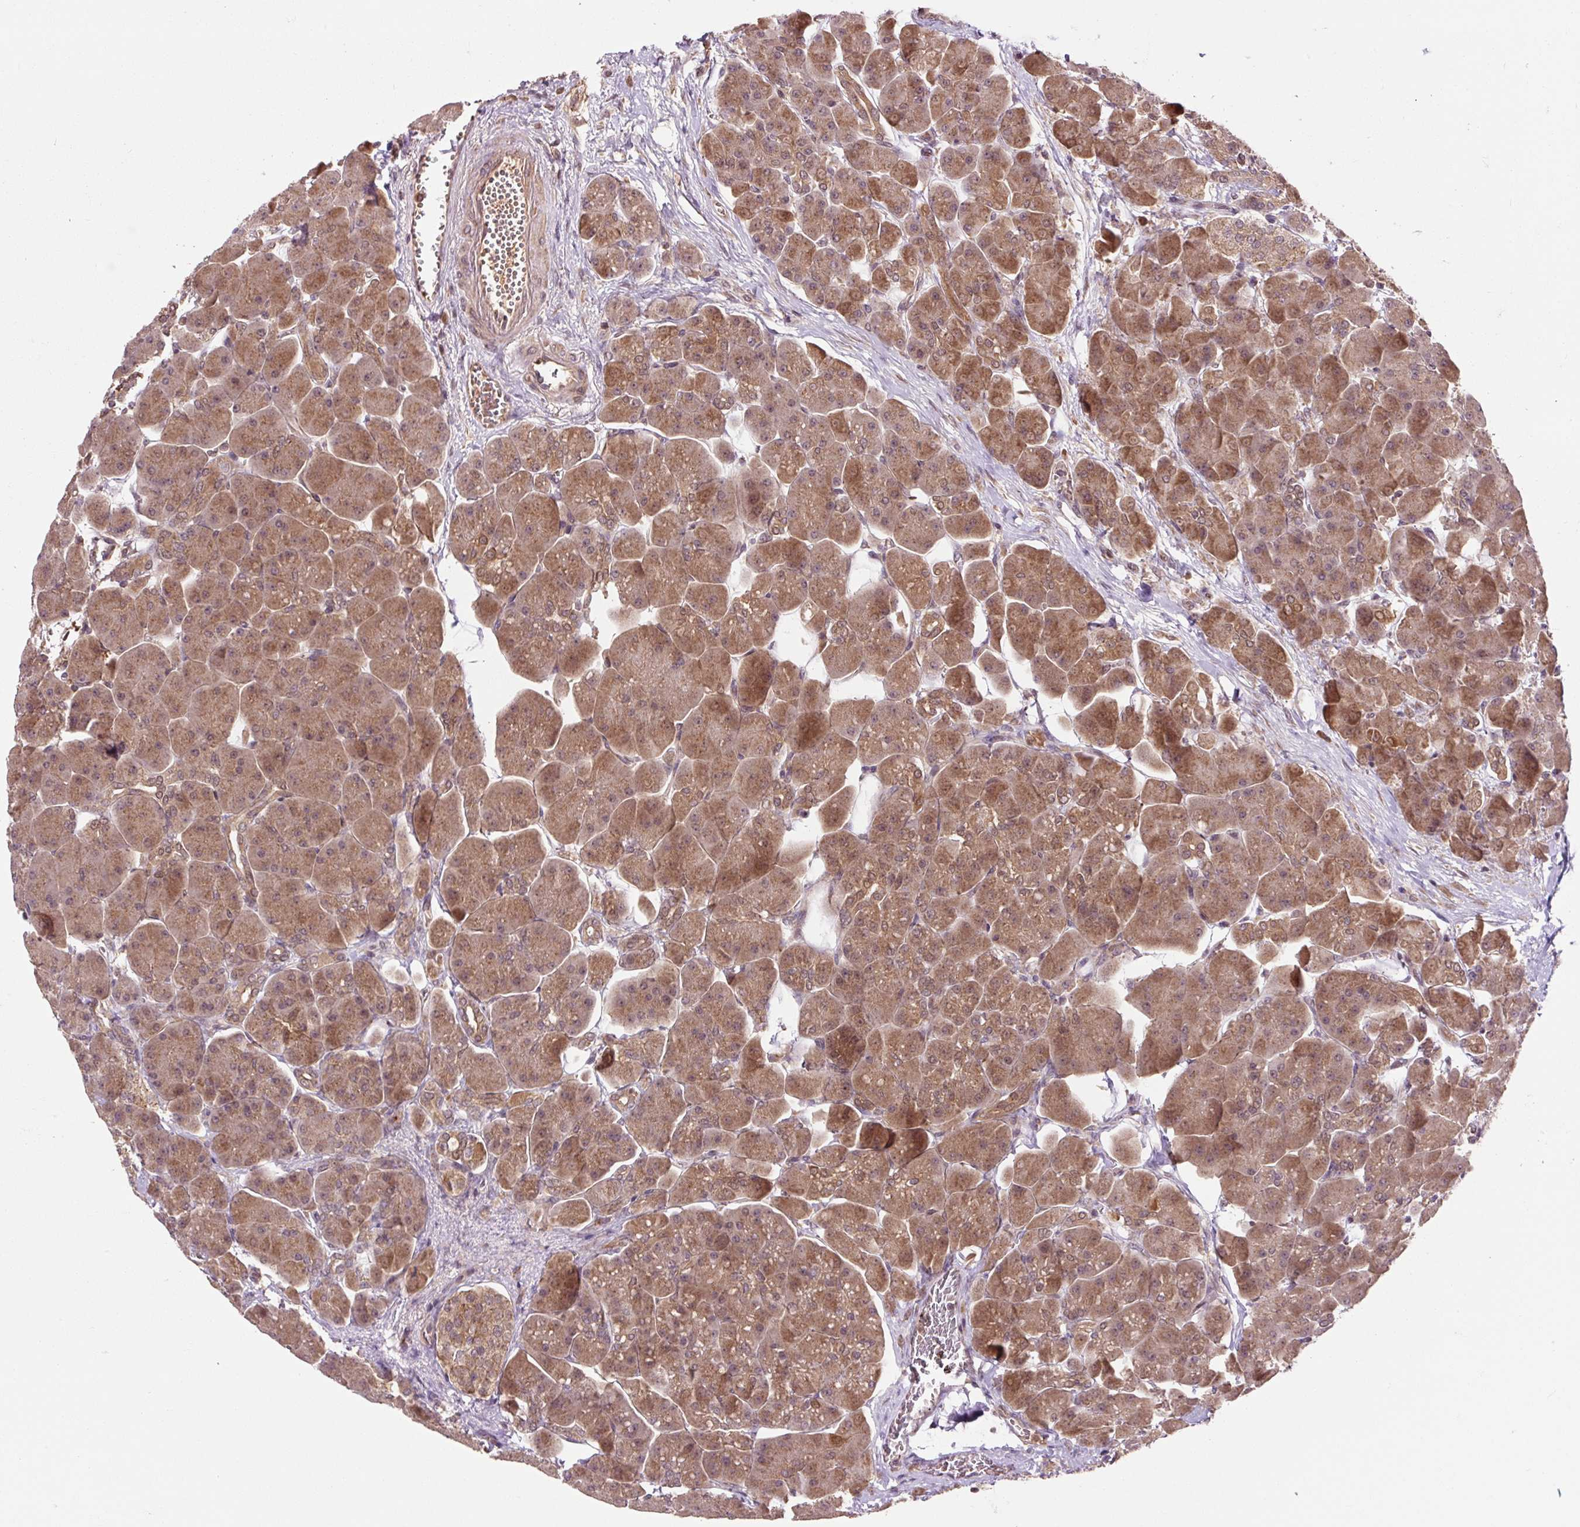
{"staining": {"intensity": "moderate", "quantity": ">75%", "location": "cytoplasmic/membranous"}, "tissue": "pancreas", "cell_type": "Exocrine glandular cells", "image_type": "normal", "snomed": [{"axis": "morphology", "description": "Normal tissue, NOS"}, {"axis": "topography", "description": "Pancreas"}], "caption": "Immunohistochemical staining of unremarkable human pancreas shows >75% levels of moderate cytoplasmic/membranous protein staining in about >75% of exocrine glandular cells. Nuclei are stained in blue.", "gene": "MMS19", "patient": {"sex": "male", "age": 66}}